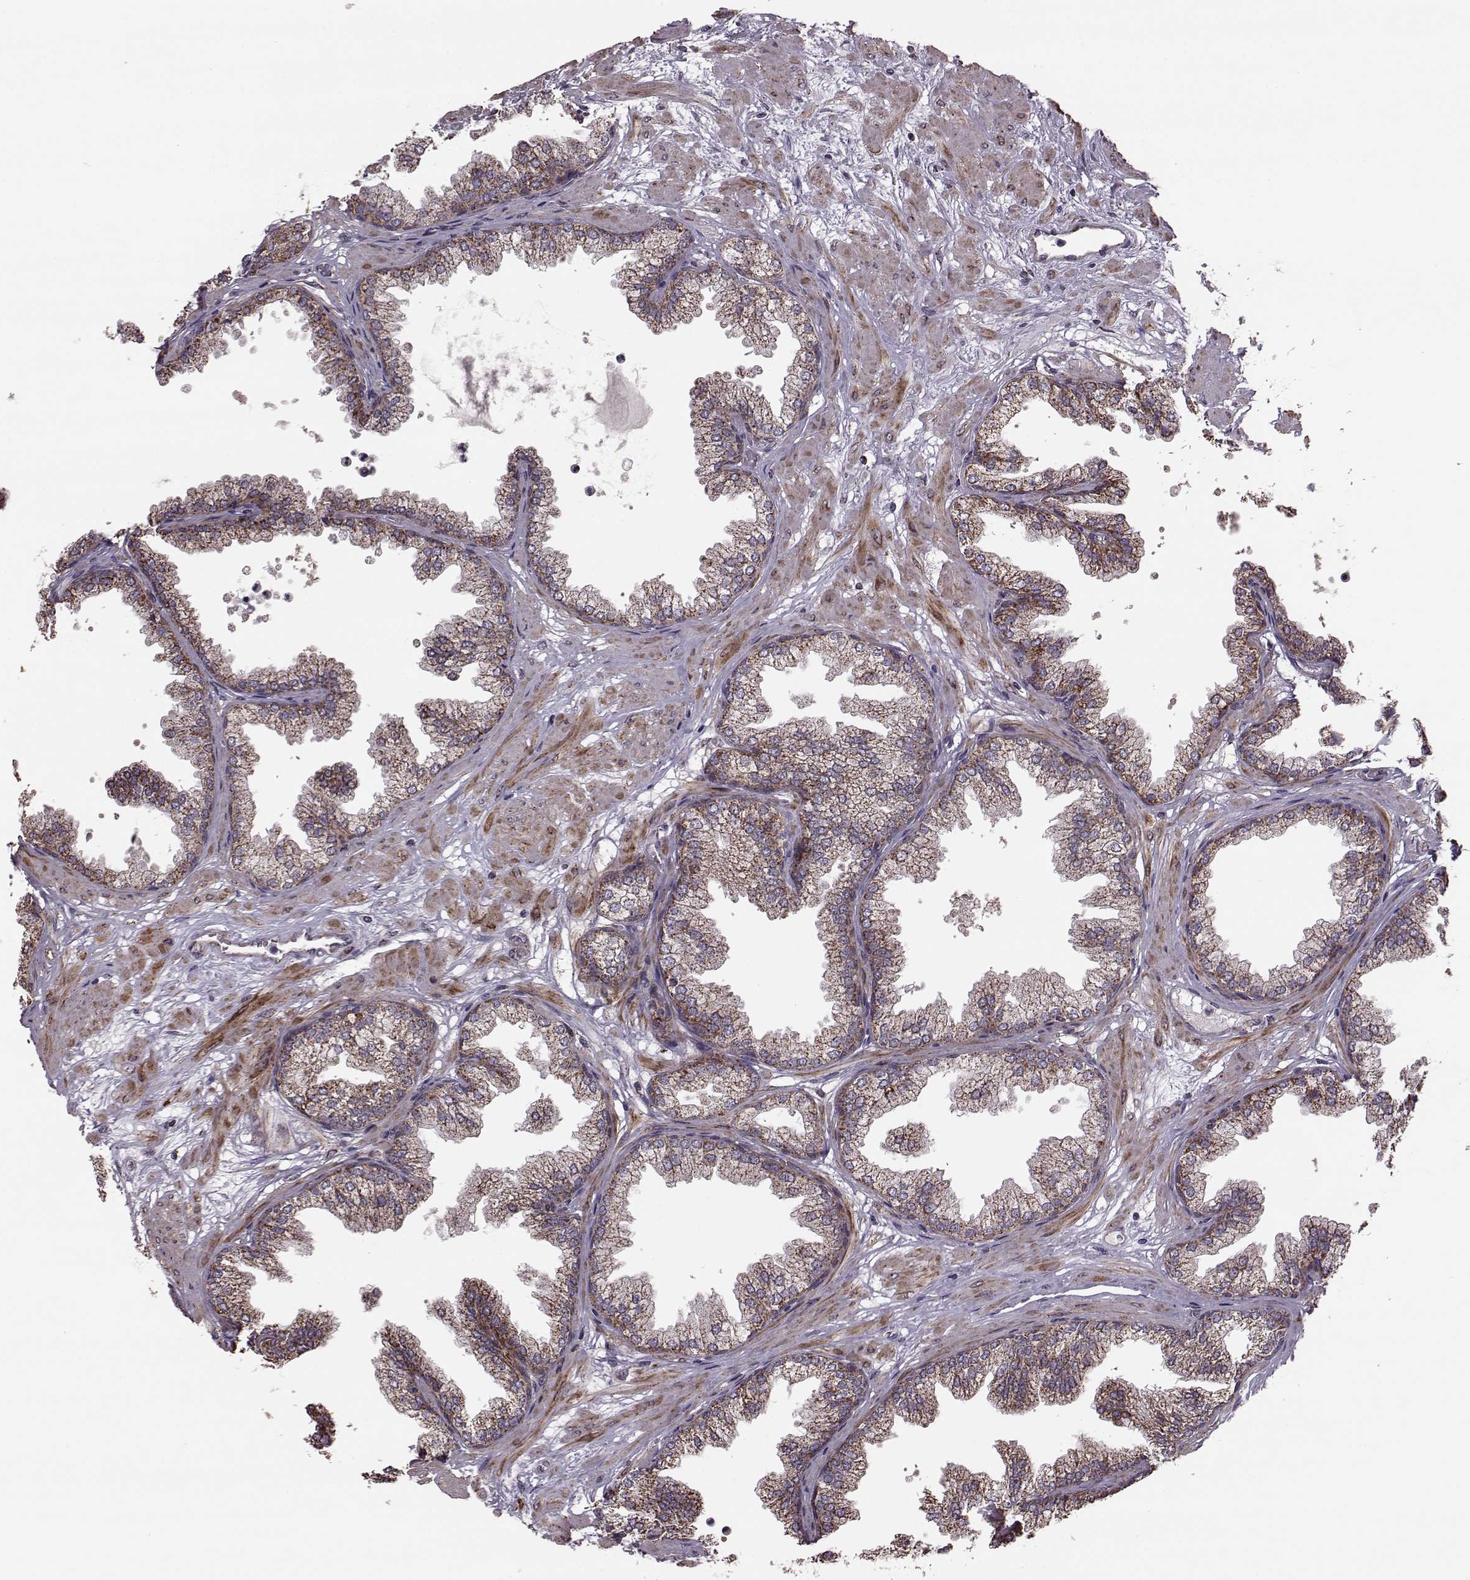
{"staining": {"intensity": "moderate", "quantity": ">75%", "location": "cytoplasmic/membranous"}, "tissue": "prostate", "cell_type": "Glandular cells", "image_type": "normal", "snomed": [{"axis": "morphology", "description": "Normal tissue, NOS"}, {"axis": "topography", "description": "Prostate"}], "caption": "Normal prostate was stained to show a protein in brown. There is medium levels of moderate cytoplasmic/membranous expression in approximately >75% of glandular cells. (DAB = brown stain, brightfield microscopy at high magnification).", "gene": "PUDP", "patient": {"sex": "male", "age": 37}}